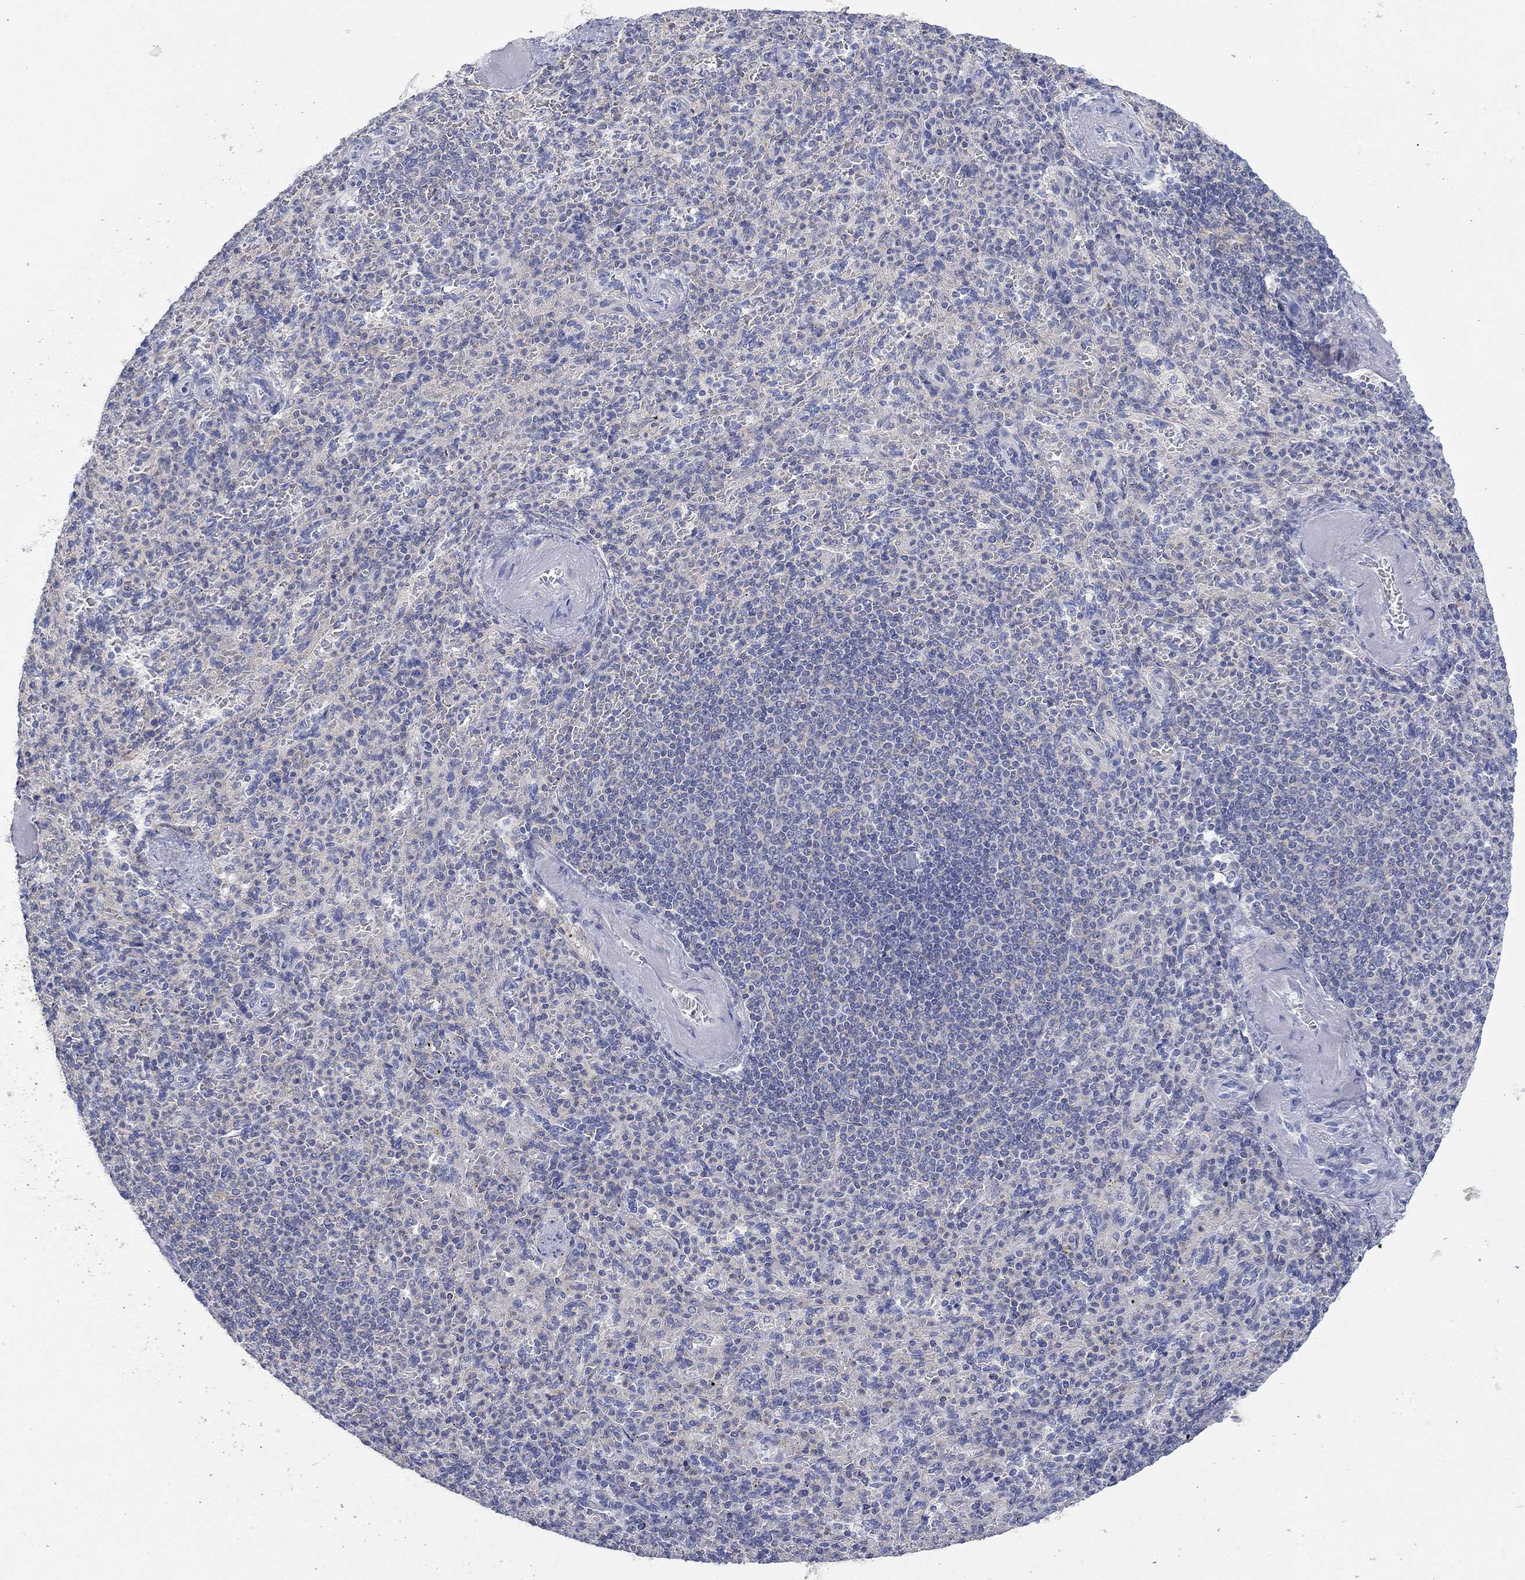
{"staining": {"intensity": "negative", "quantity": "none", "location": "none"}, "tissue": "spleen", "cell_type": "Cells in red pulp", "image_type": "normal", "snomed": [{"axis": "morphology", "description": "Normal tissue, NOS"}, {"axis": "topography", "description": "Spleen"}], "caption": "DAB immunohistochemical staining of benign human spleen displays no significant positivity in cells in red pulp.", "gene": "PPIL6", "patient": {"sex": "female", "age": 74}}